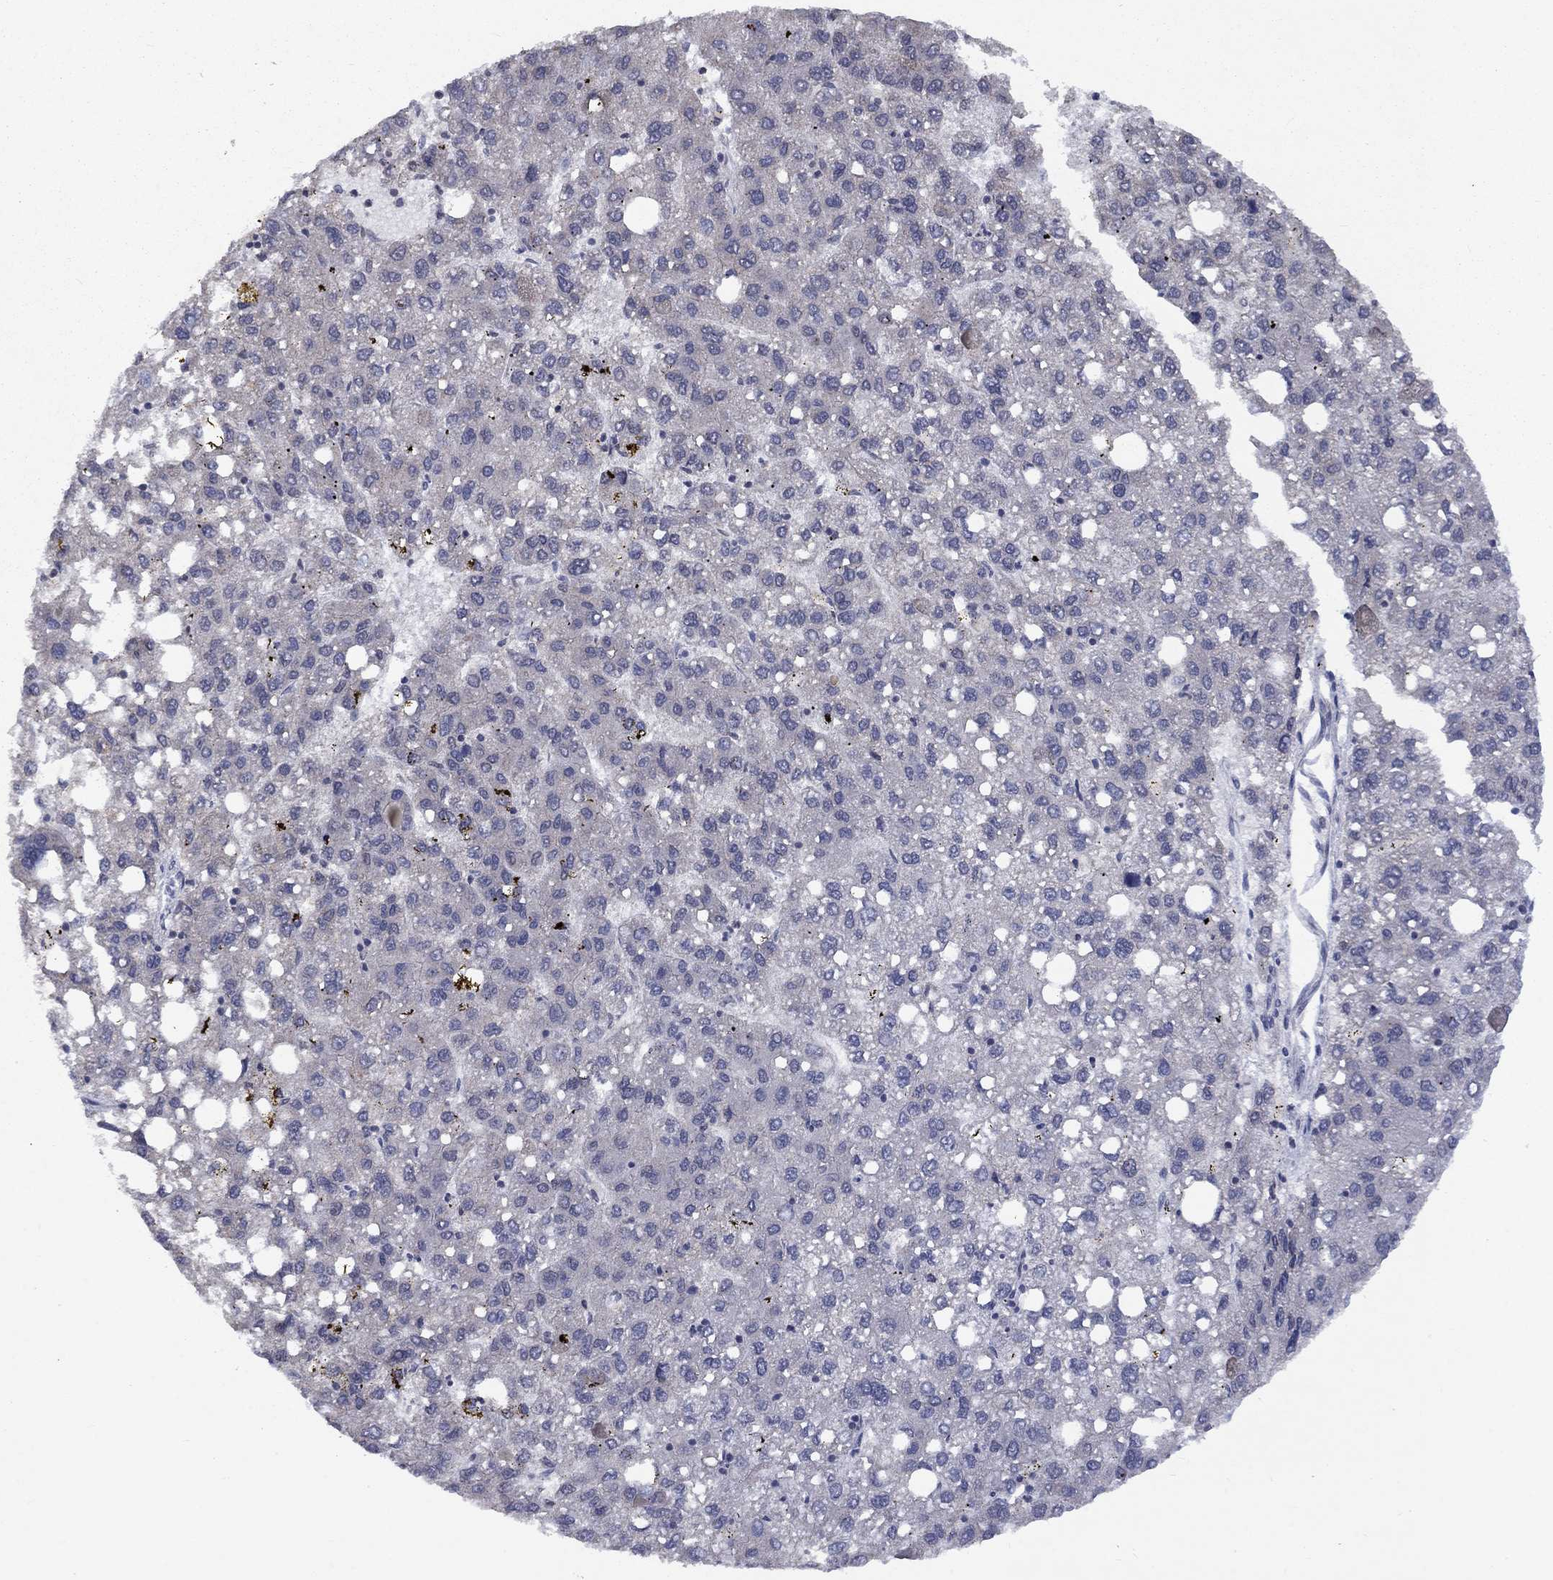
{"staining": {"intensity": "negative", "quantity": "none", "location": "none"}, "tissue": "liver cancer", "cell_type": "Tumor cells", "image_type": "cancer", "snomed": [{"axis": "morphology", "description": "Carcinoma, Hepatocellular, NOS"}, {"axis": "topography", "description": "Liver"}], "caption": "This is an IHC image of human liver cancer. There is no expression in tumor cells.", "gene": "SPATA33", "patient": {"sex": "female", "age": 82}}